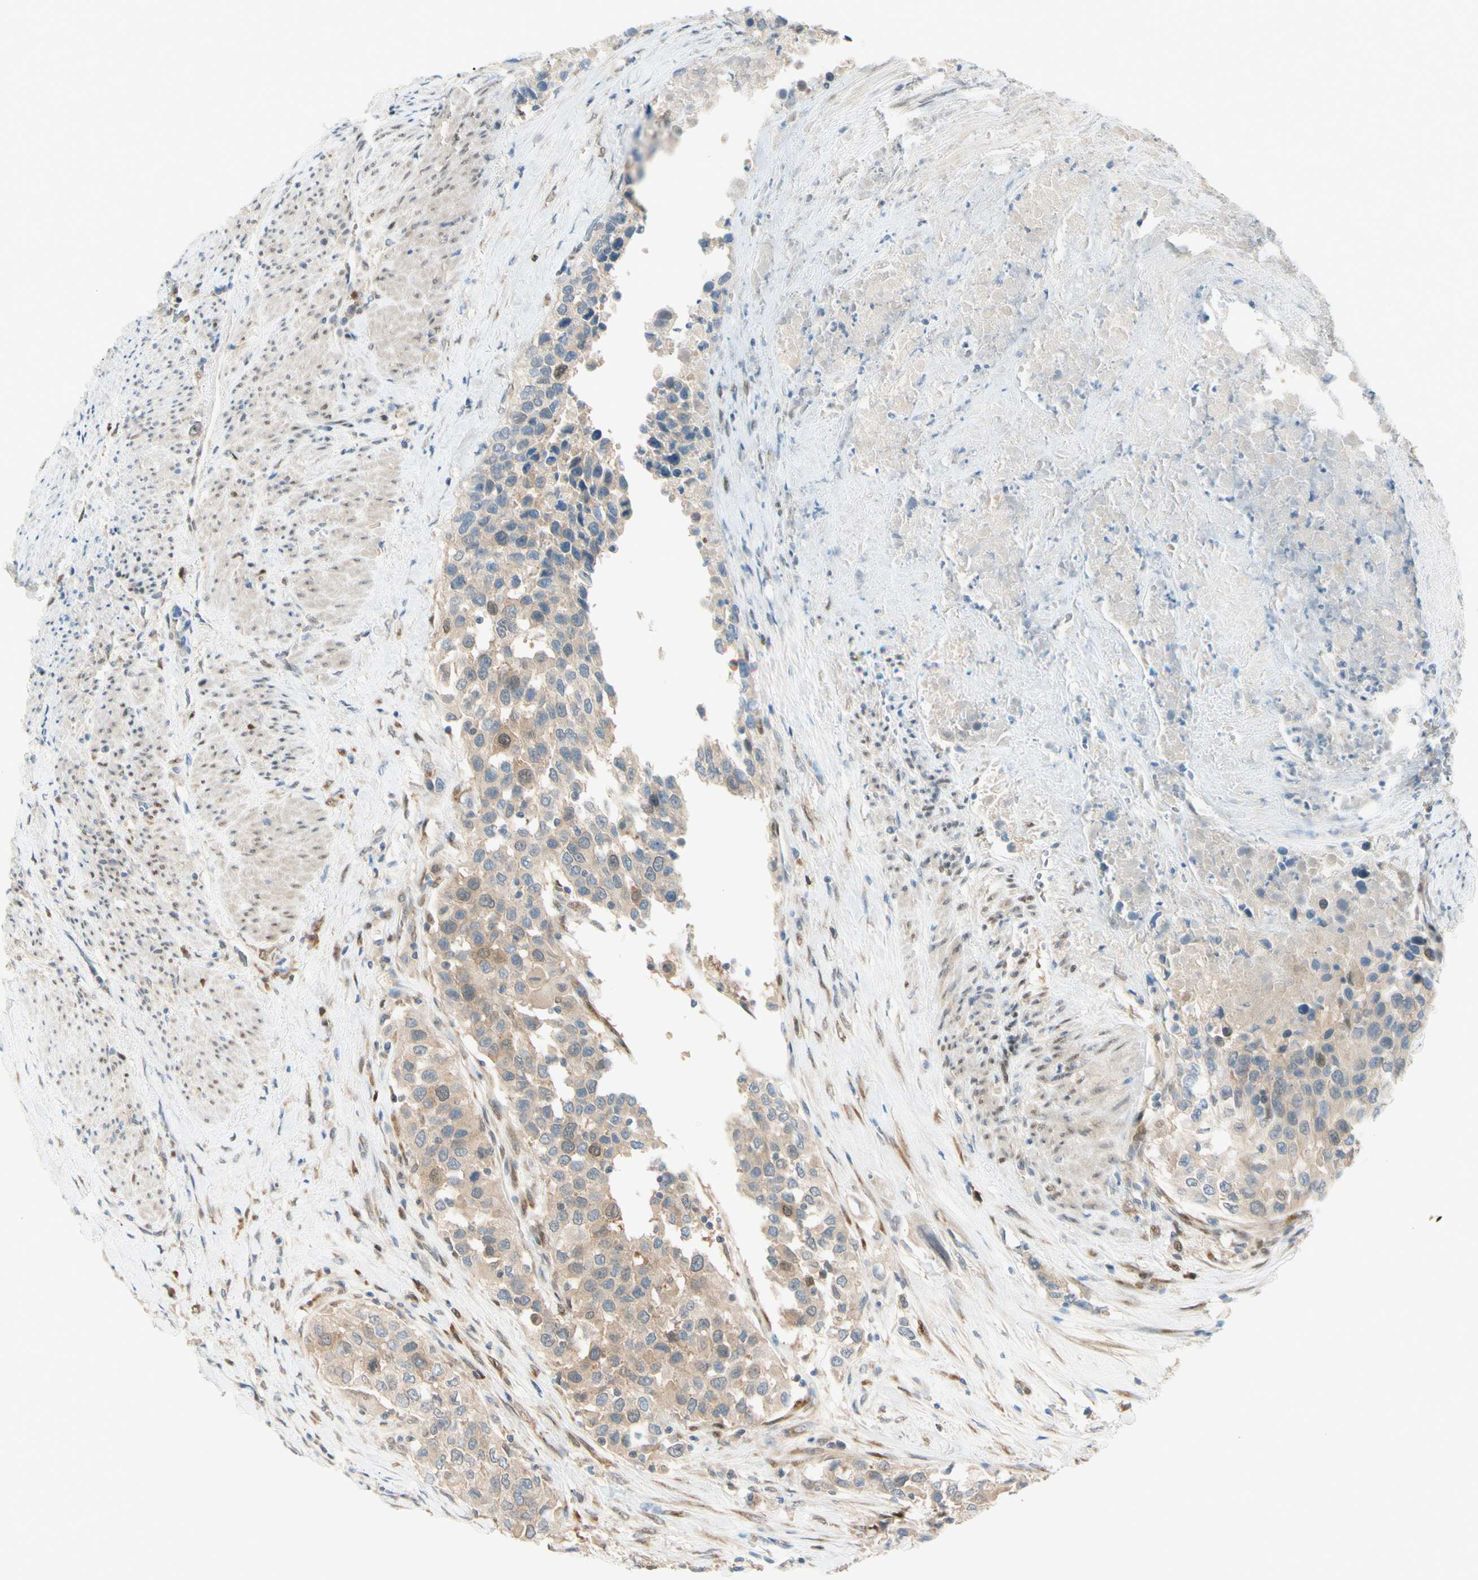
{"staining": {"intensity": "weak", "quantity": ">75%", "location": "cytoplasmic/membranous"}, "tissue": "urothelial cancer", "cell_type": "Tumor cells", "image_type": "cancer", "snomed": [{"axis": "morphology", "description": "Urothelial carcinoma, High grade"}, {"axis": "topography", "description": "Urinary bladder"}], "caption": "Immunohistochemistry (IHC) staining of urothelial carcinoma (high-grade), which reveals low levels of weak cytoplasmic/membranous positivity in approximately >75% of tumor cells indicating weak cytoplasmic/membranous protein staining. The staining was performed using DAB (3,3'-diaminobenzidine) (brown) for protein detection and nuclei were counterstained in hematoxylin (blue).", "gene": "PTTG1", "patient": {"sex": "female", "age": 80}}